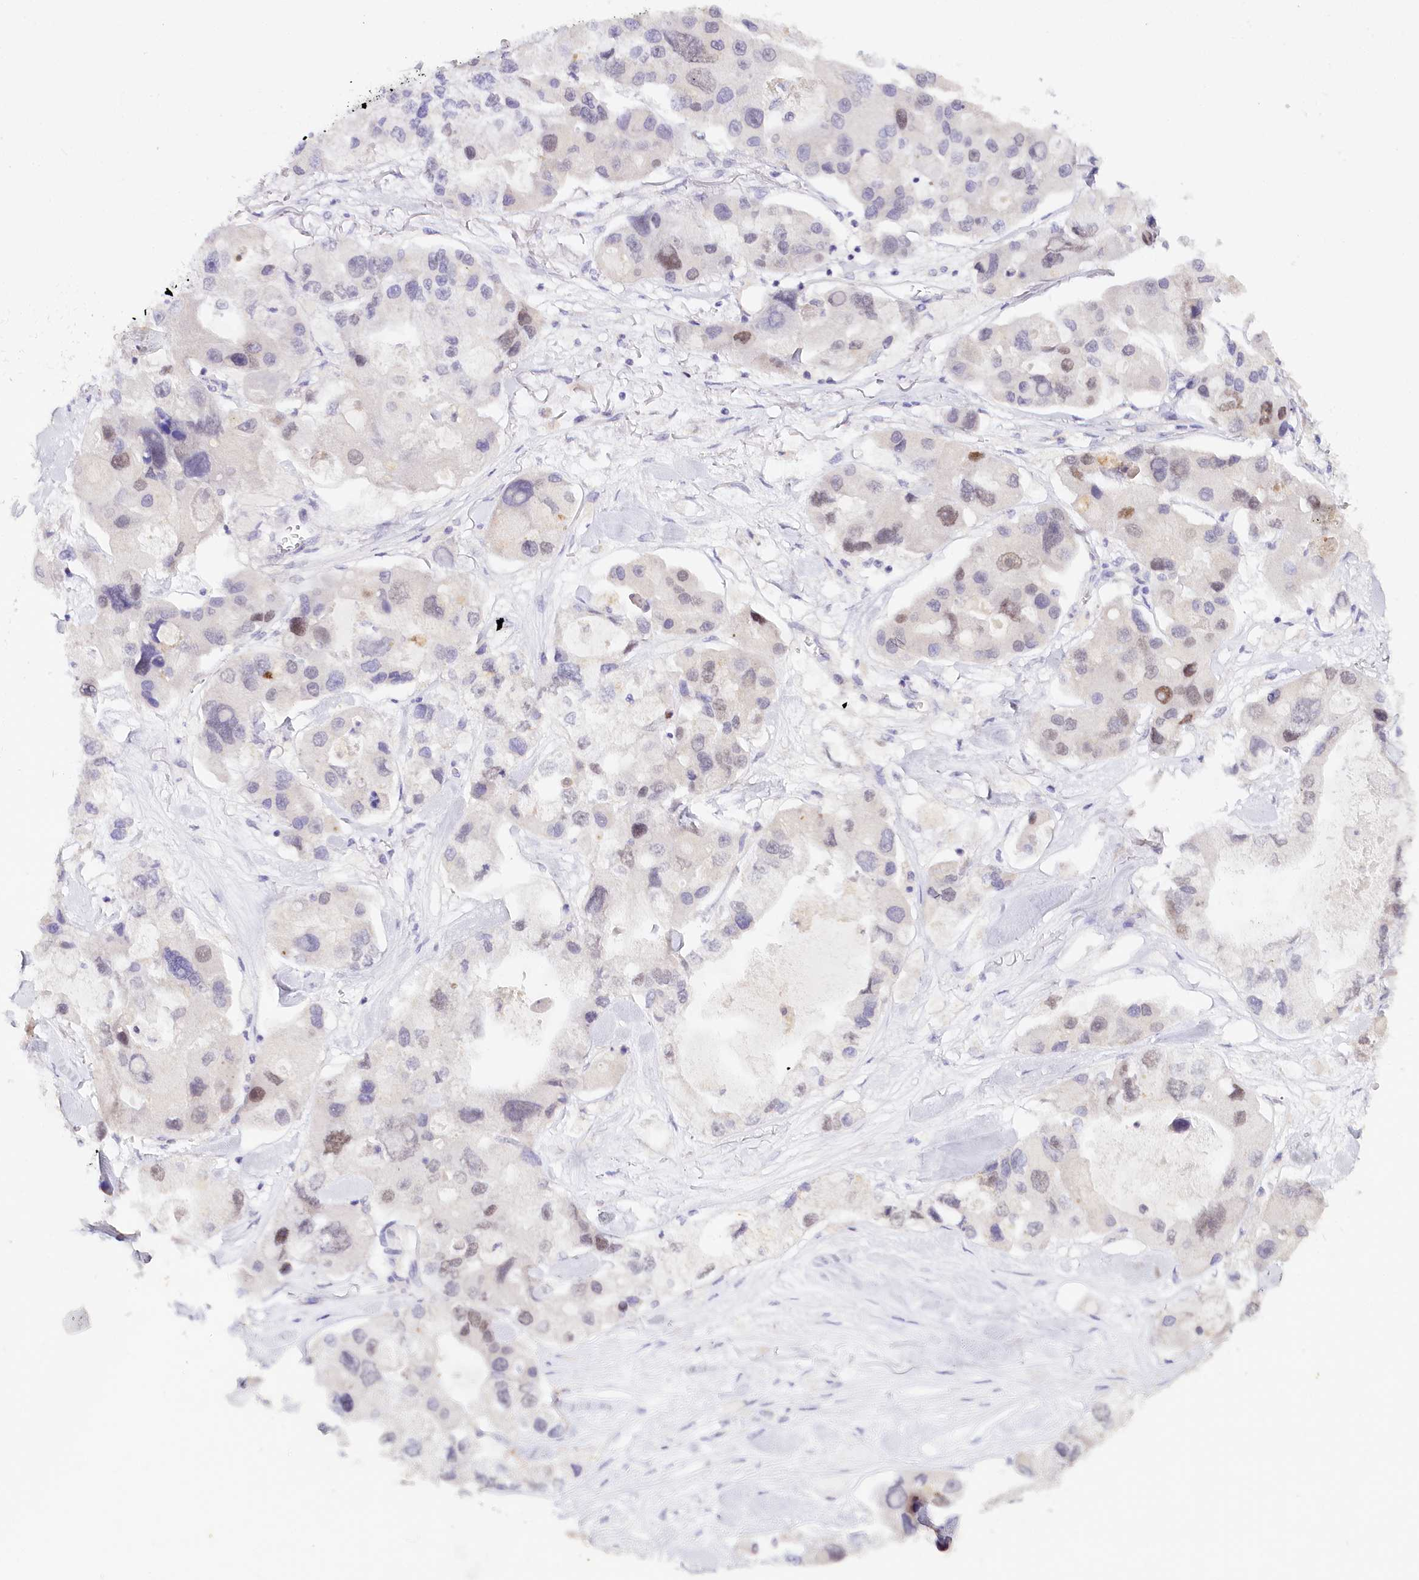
{"staining": {"intensity": "moderate", "quantity": "<25%", "location": "nuclear"}, "tissue": "lung cancer", "cell_type": "Tumor cells", "image_type": "cancer", "snomed": [{"axis": "morphology", "description": "Adenocarcinoma, NOS"}, {"axis": "topography", "description": "Lung"}], "caption": "Immunohistochemistry (IHC) photomicrograph of neoplastic tissue: human lung adenocarcinoma stained using immunohistochemistry demonstrates low levels of moderate protein expression localized specifically in the nuclear of tumor cells, appearing as a nuclear brown color.", "gene": "TP53", "patient": {"sex": "female", "age": 54}}